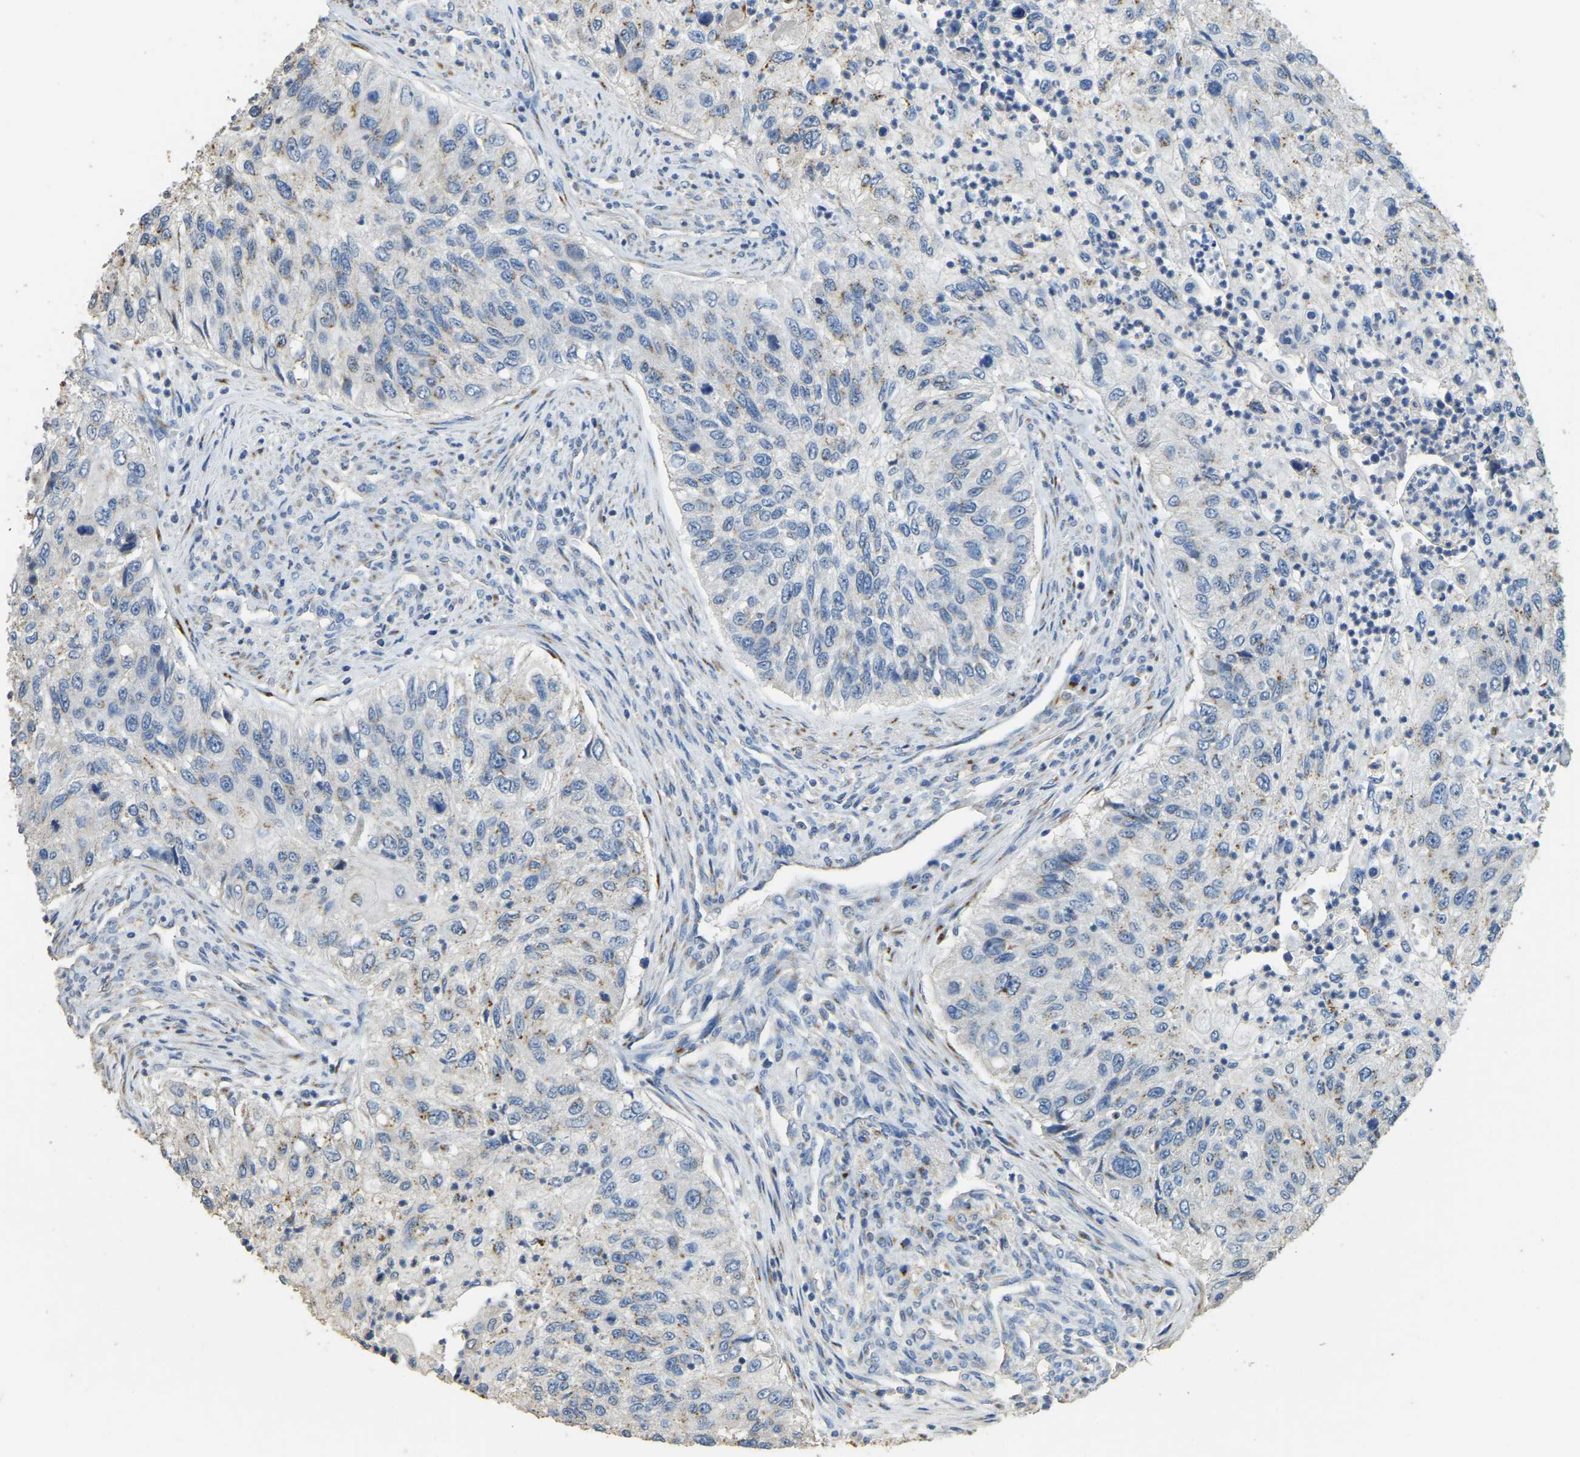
{"staining": {"intensity": "weak", "quantity": "<25%", "location": "cytoplasmic/membranous"}, "tissue": "urothelial cancer", "cell_type": "Tumor cells", "image_type": "cancer", "snomed": [{"axis": "morphology", "description": "Urothelial carcinoma, High grade"}, {"axis": "topography", "description": "Urinary bladder"}], "caption": "Tumor cells are negative for brown protein staining in high-grade urothelial carcinoma.", "gene": "FAM174A", "patient": {"sex": "female", "age": 60}}